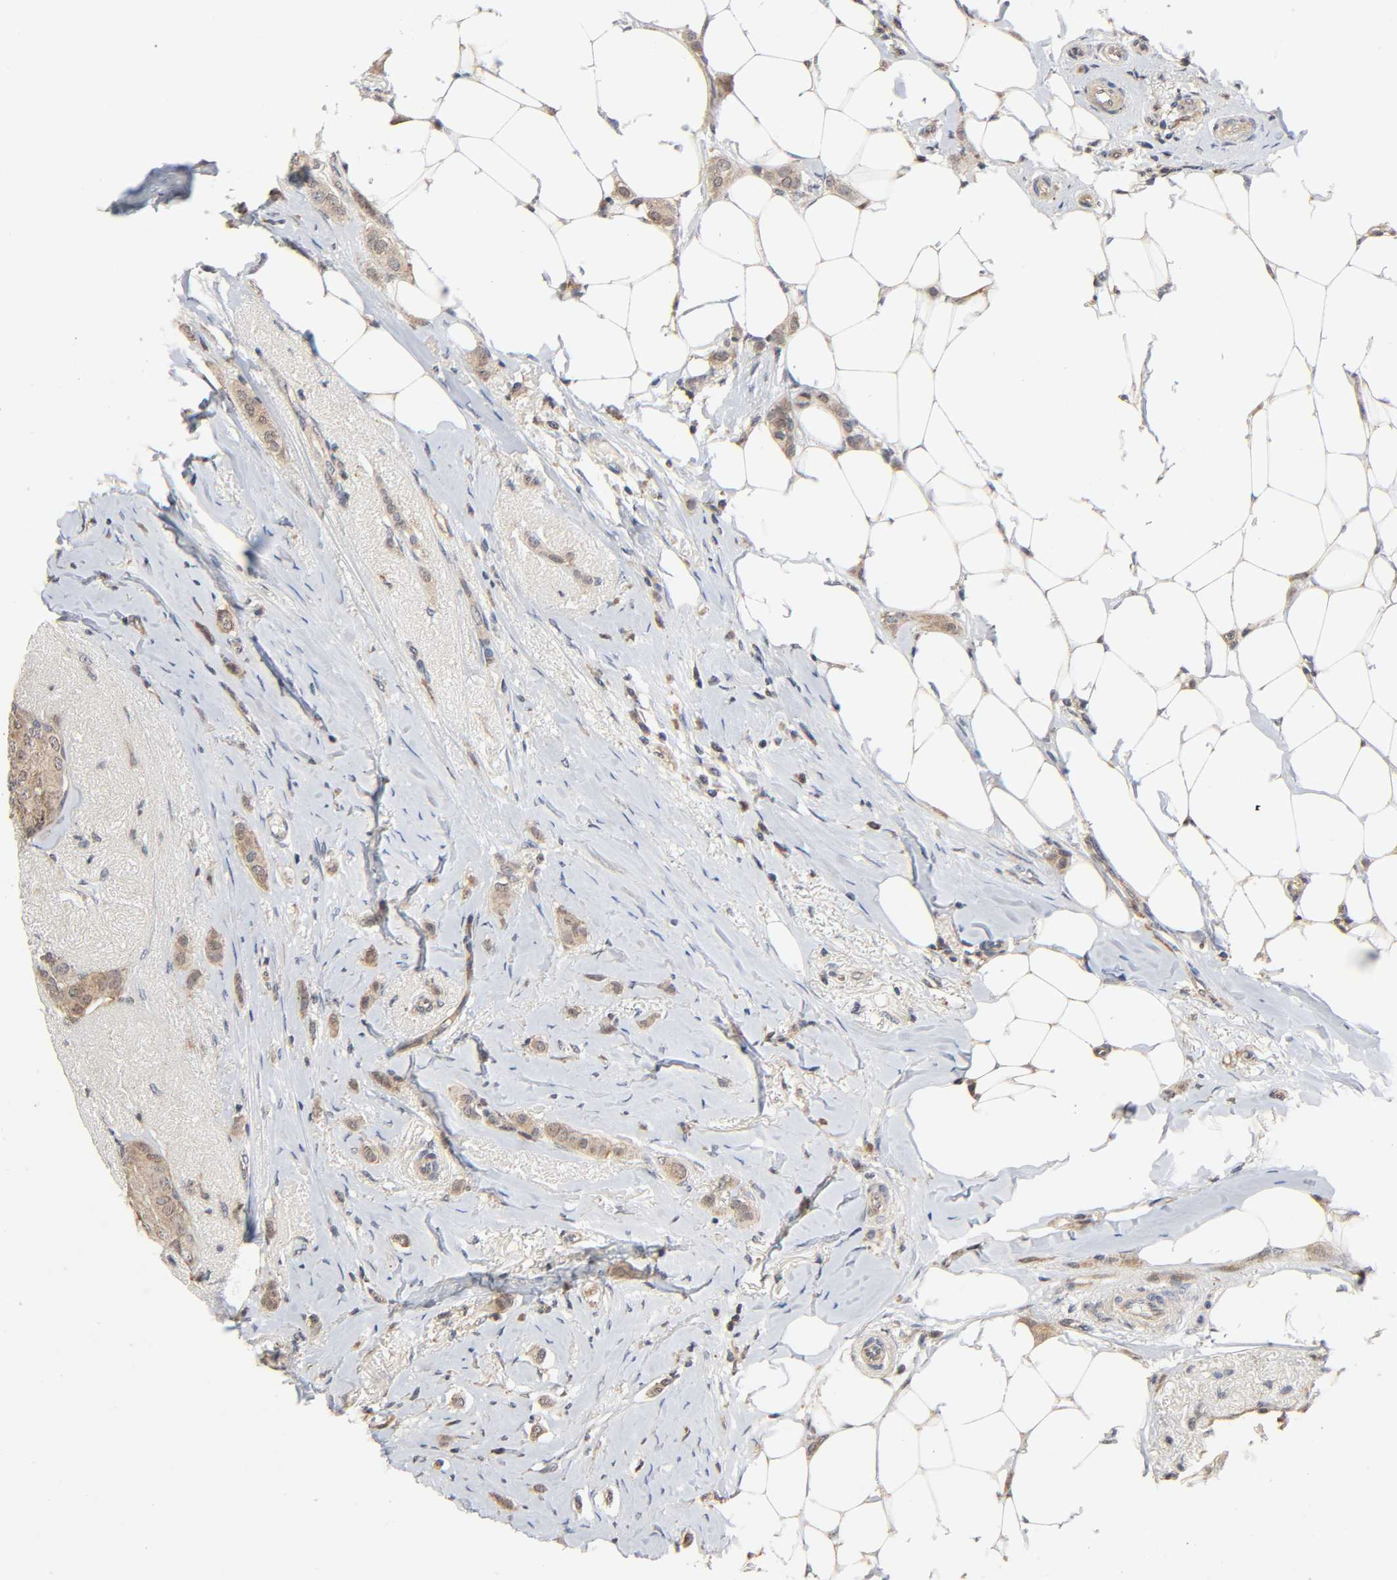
{"staining": {"intensity": "weak", "quantity": ">75%", "location": "cytoplasmic/membranous"}, "tissue": "breast cancer", "cell_type": "Tumor cells", "image_type": "cancer", "snomed": [{"axis": "morphology", "description": "Lobular carcinoma"}, {"axis": "topography", "description": "Breast"}], "caption": "A low amount of weak cytoplasmic/membranous expression is identified in approximately >75% of tumor cells in breast cancer (lobular carcinoma) tissue. Using DAB (3,3'-diaminobenzidine) (brown) and hematoxylin (blue) stains, captured at high magnification using brightfield microscopy.", "gene": "CASP9", "patient": {"sex": "female", "age": 55}}